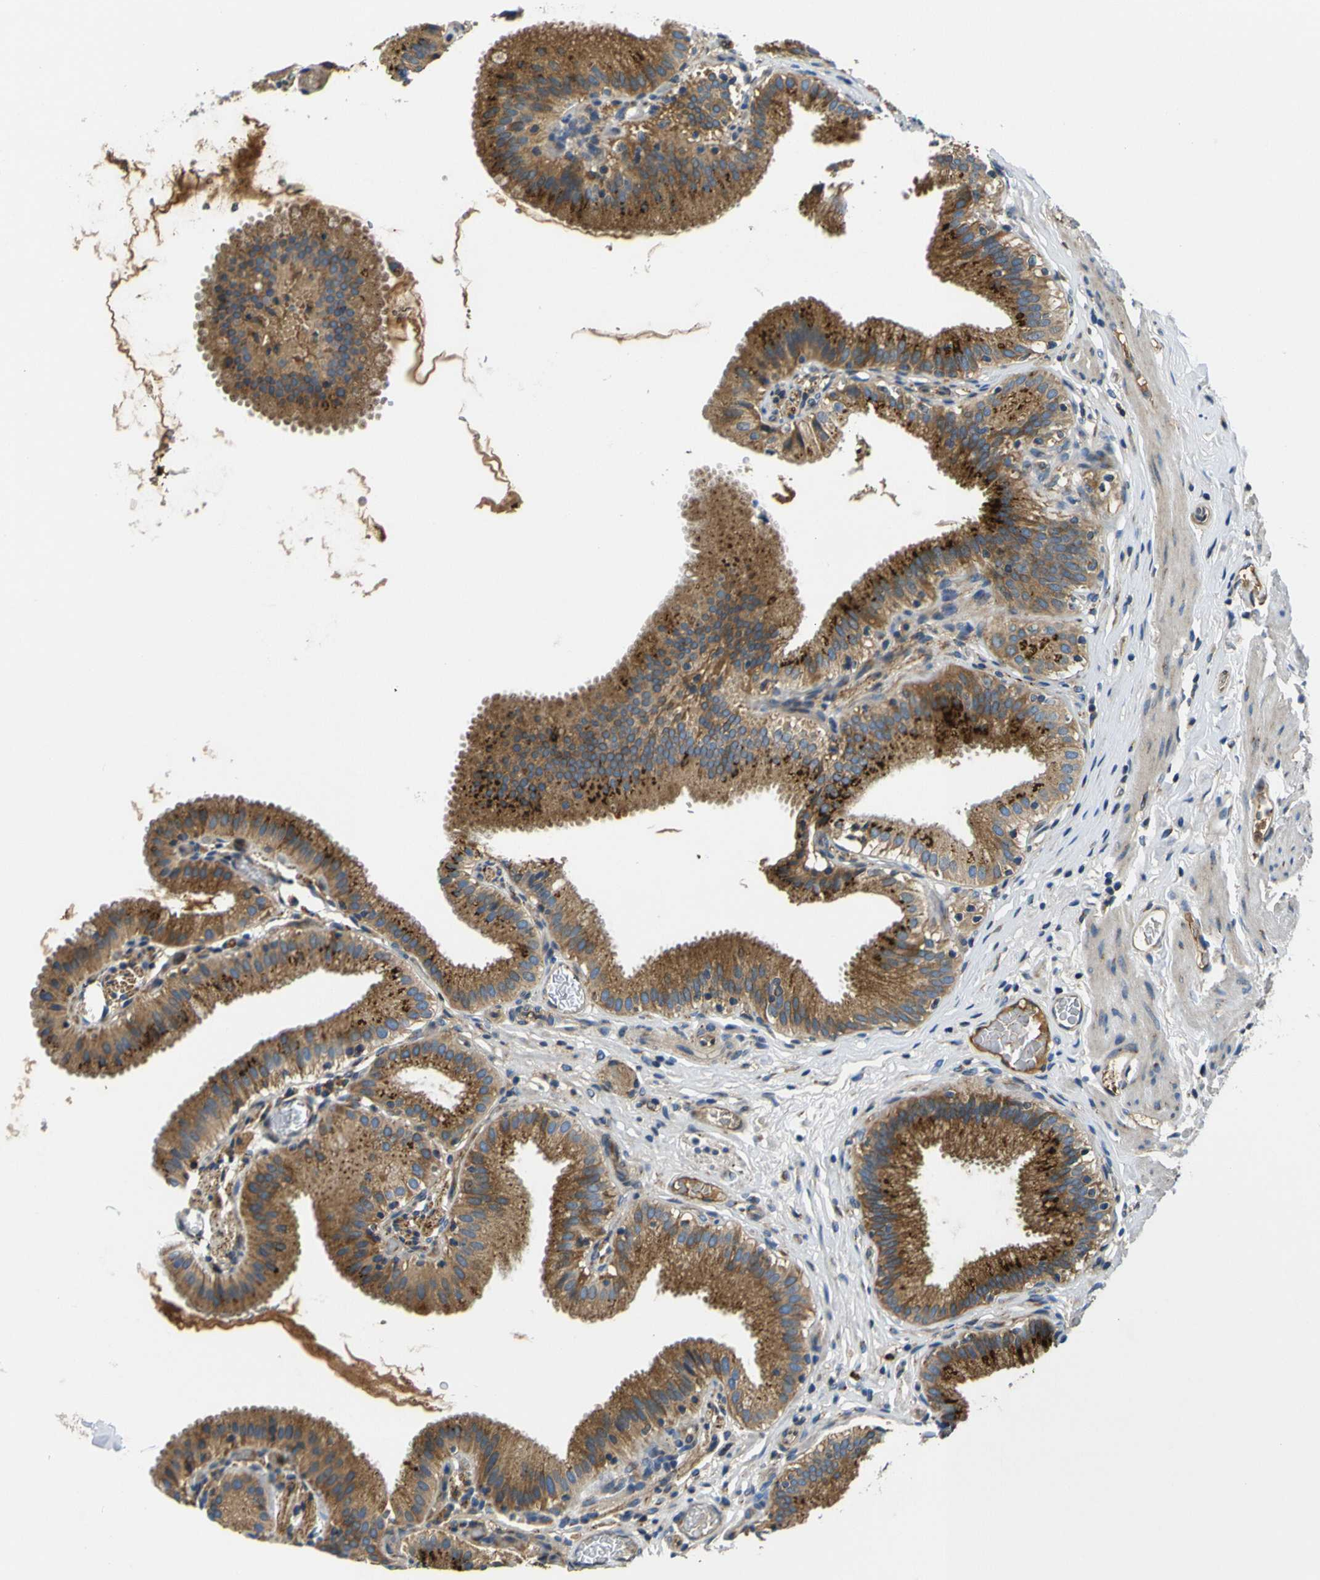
{"staining": {"intensity": "moderate", "quantity": ">75%", "location": "cytoplasmic/membranous"}, "tissue": "gallbladder", "cell_type": "Glandular cells", "image_type": "normal", "snomed": [{"axis": "morphology", "description": "Normal tissue, NOS"}, {"axis": "topography", "description": "Gallbladder"}], "caption": "The photomicrograph reveals immunohistochemical staining of unremarkable gallbladder. There is moderate cytoplasmic/membranous staining is appreciated in approximately >75% of glandular cells. (Brightfield microscopy of DAB IHC at high magnification).", "gene": "RAB1B", "patient": {"sex": "male", "age": 54}}